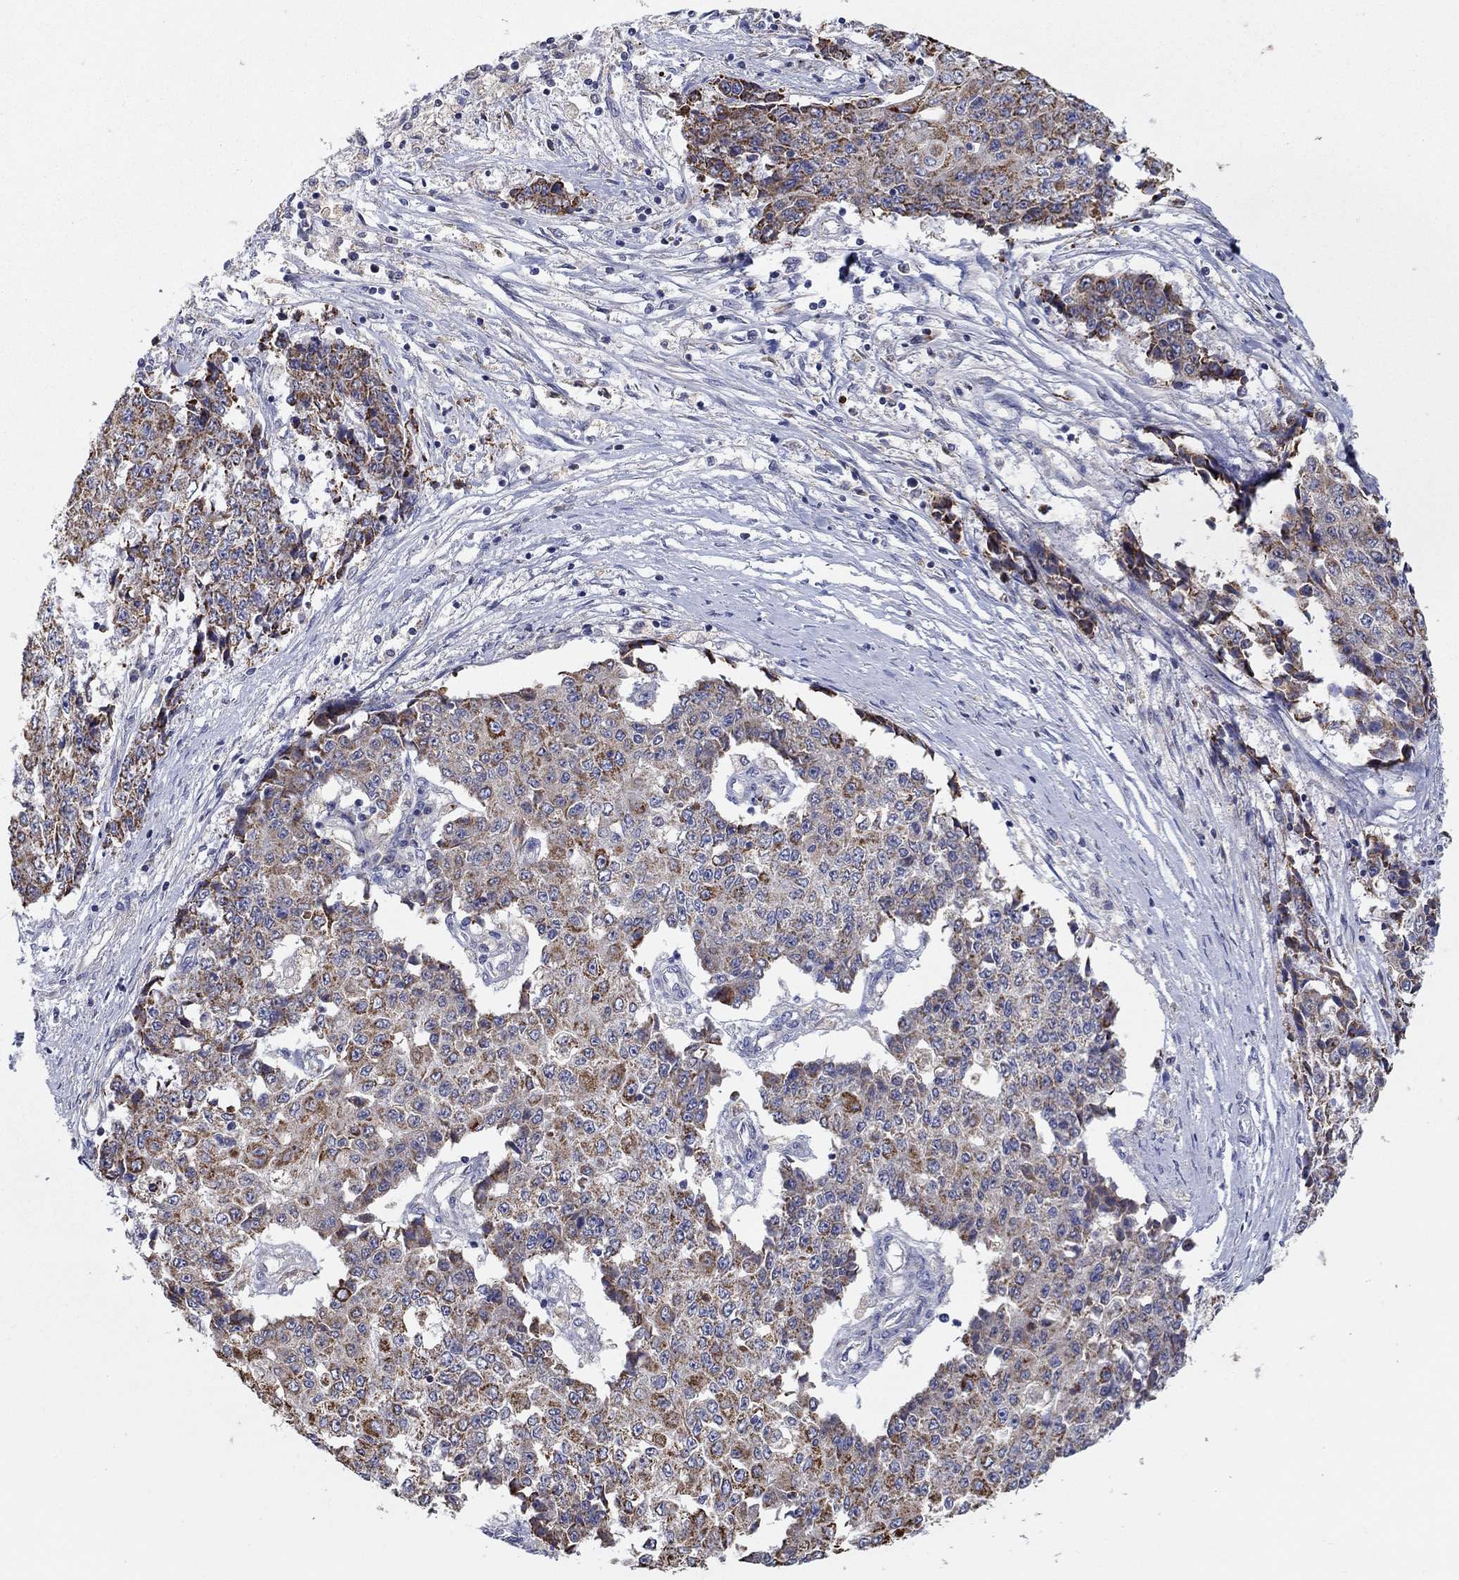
{"staining": {"intensity": "moderate", "quantity": "25%-75%", "location": "cytoplasmic/membranous"}, "tissue": "ovarian cancer", "cell_type": "Tumor cells", "image_type": "cancer", "snomed": [{"axis": "morphology", "description": "Carcinoma, endometroid"}, {"axis": "topography", "description": "Ovary"}], "caption": "Immunohistochemistry staining of ovarian endometroid carcinoma, which exhibits medium levels of moderate cytoplasmic/membranous expression in approximately 25%-75% of tumor cells indicating moderate cytoplasmic/membranous protein positivity. The staining was performed using DAB (brown) for protein detection and nuclei were counterstained in hematoxylin (blue).", "gene": "HPS5", "patient": {"sex": "female", "age": 42}}